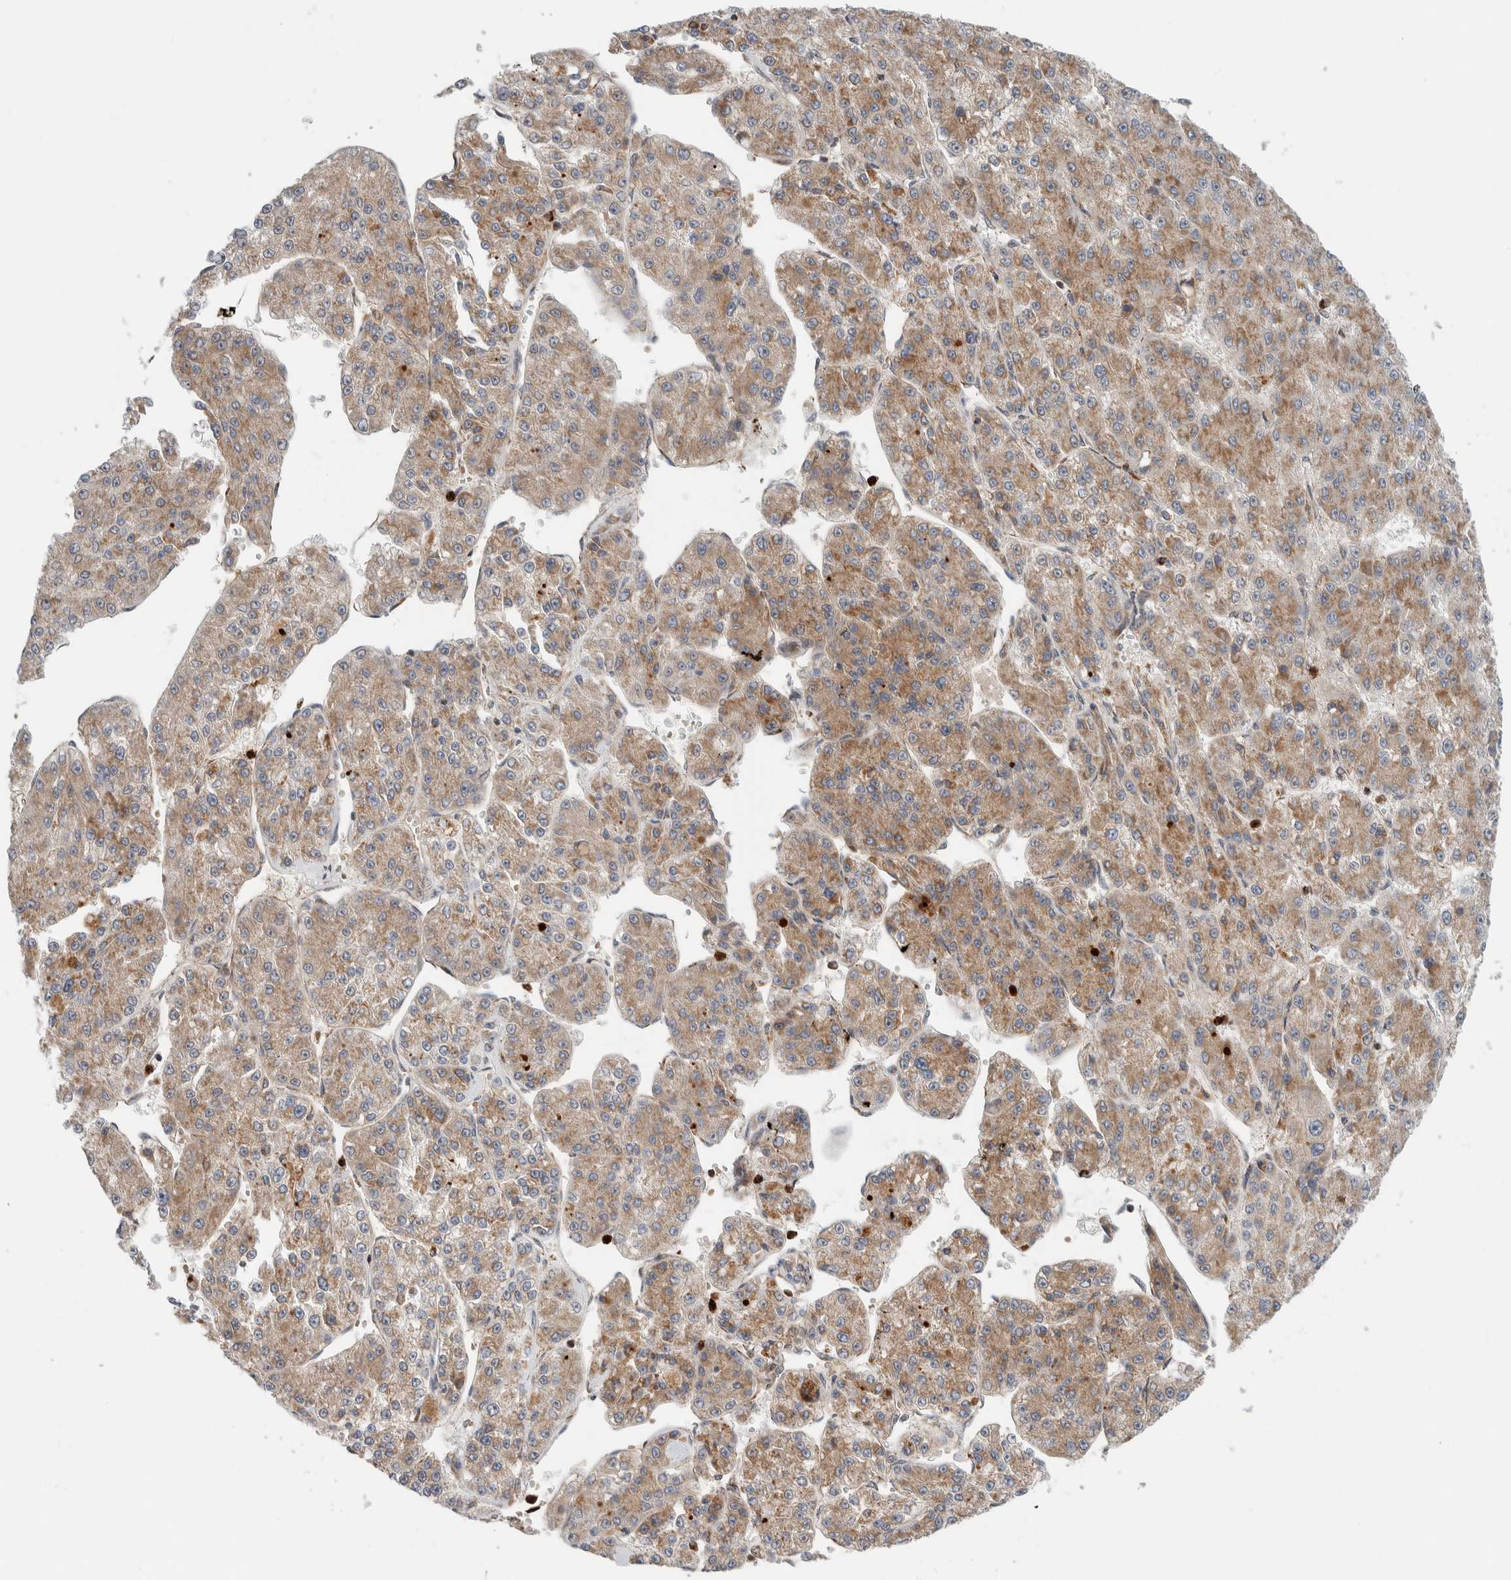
{"staining": {"intensity": "weak", "quantity": ">75%", "location": "cytoplasmic/membranous"}, "tissue": "liver cancer", "cell_type": "Tumor cells", "image_type": "cancer", "snomed": [{"axis": "morphology", "description": "Carcinoma, Hepatocellular, NOS"}, {"axis": "topography", "description": "Liver"}], "caption": "Immunohistochemistry staining of liver hepatocellular carcinoma, which displays low levels of weak cytoplasmic/membranous staining in approximately >75% of tumor cells indicating weak cytoplasmic/membranous protein expression. The staining was performed using DAB (brown) for protein detection and nuclei were counterstained in hematoxylin (blue).", "gene": "VPS53", "patient": {"sex": "female", "age": 73}}